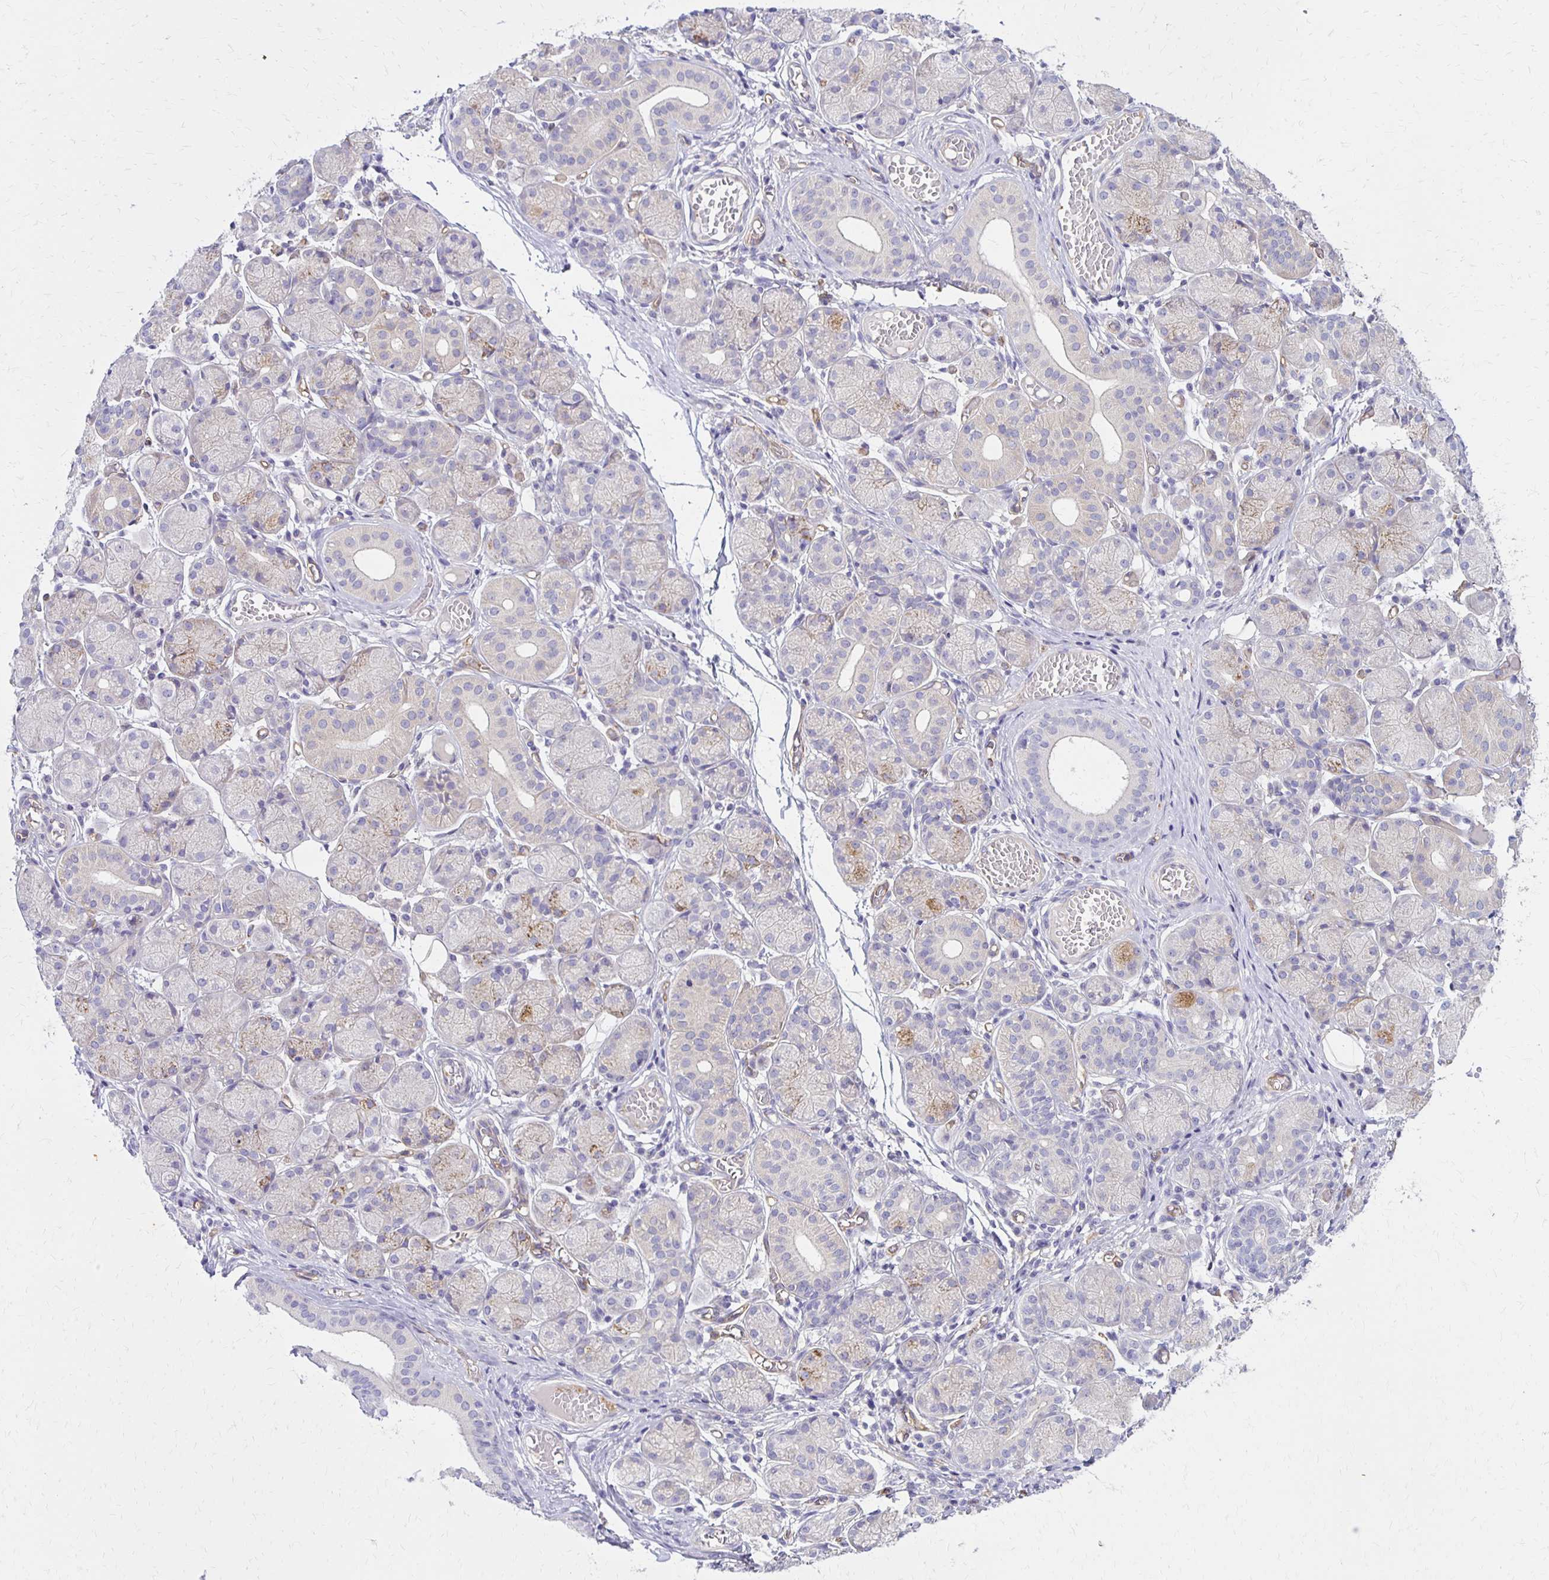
{"staining": {"intensity": "weak", "quantity": "<25%", "location": "cytoplasmic/membranous"}, "tissue": "salivary gland", "cell_type": "Glandular cells", "image_type": "normal", "snomed": [{"axis": "morphology", "description": "Normal tissue, NOS"}, {"axis": "topography", "description": "Salivary gland"}], "caption": "A high-resolution image shows immunohistochemistry staining of benign salivary gland, which displays no significant positivity in glandular cells. (Brightfield microscopy of DAB (3,3'-diaminobenzidine) immunohistochemistry (IHC) at high magnification).", "gene": "TTYH1", "patient": {"sex": "female", "age": 24}}